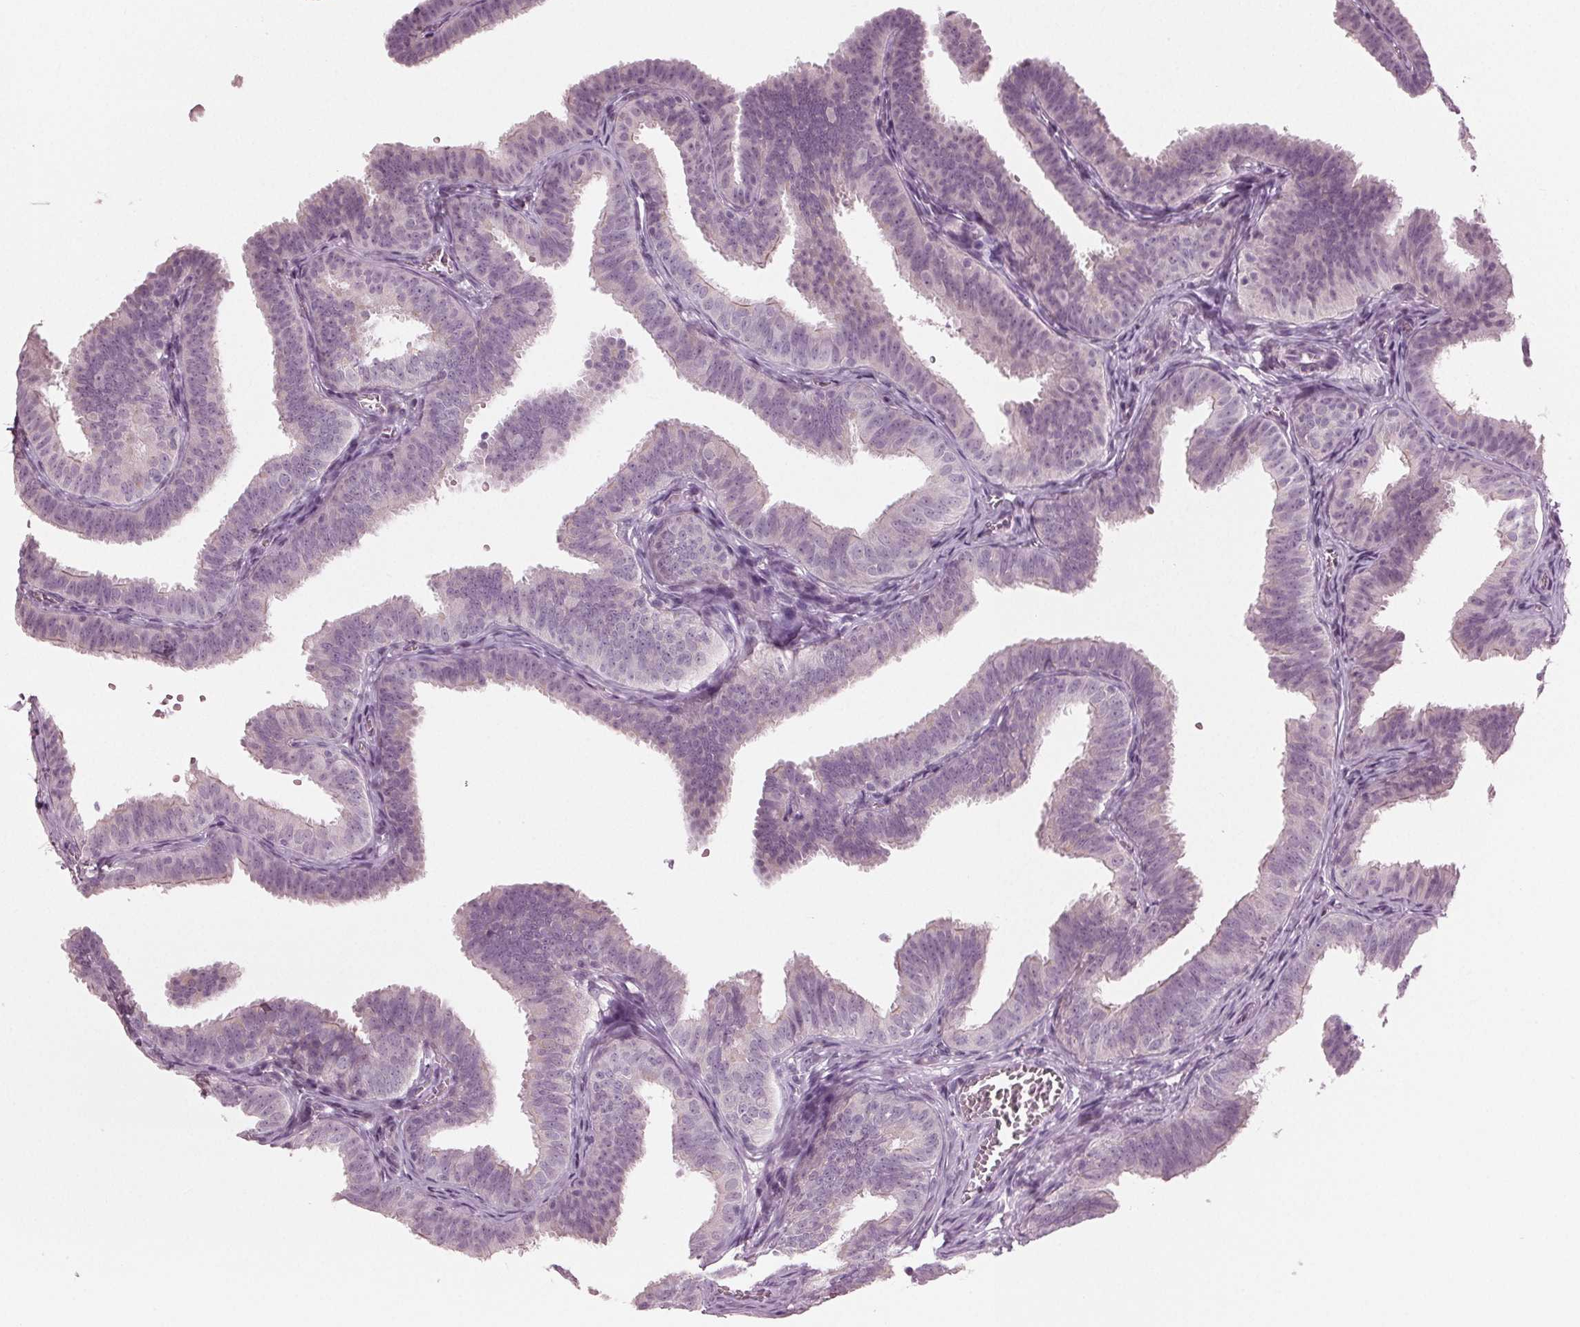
{"staining": {"intensity": "negative", "quantity": "none", "location": "none"}, "tissue": "fallopian tube", "cell_type": "Glandular cells", "image_type": "normal", "snomed": [{"axis": "morphology", "description": "Normal tissue, NOS"}, {"axis": "topography", "description": "Fallopian tube"}], "caption": "High power microscopy photomicrograph of an immunohistochemistry histopathology image of unremarkable fallopian tube, revealing no significant staining in glandular cells. The staining was performed using DAB (3,3'-diaminobenzidine) to visualize the protein expression in brown, while the nuclei were stained in blue with hematoxylin (Magnification: 20x).", "gene": "PRAP1", "patient": {"sex": "female", "age": 25}}